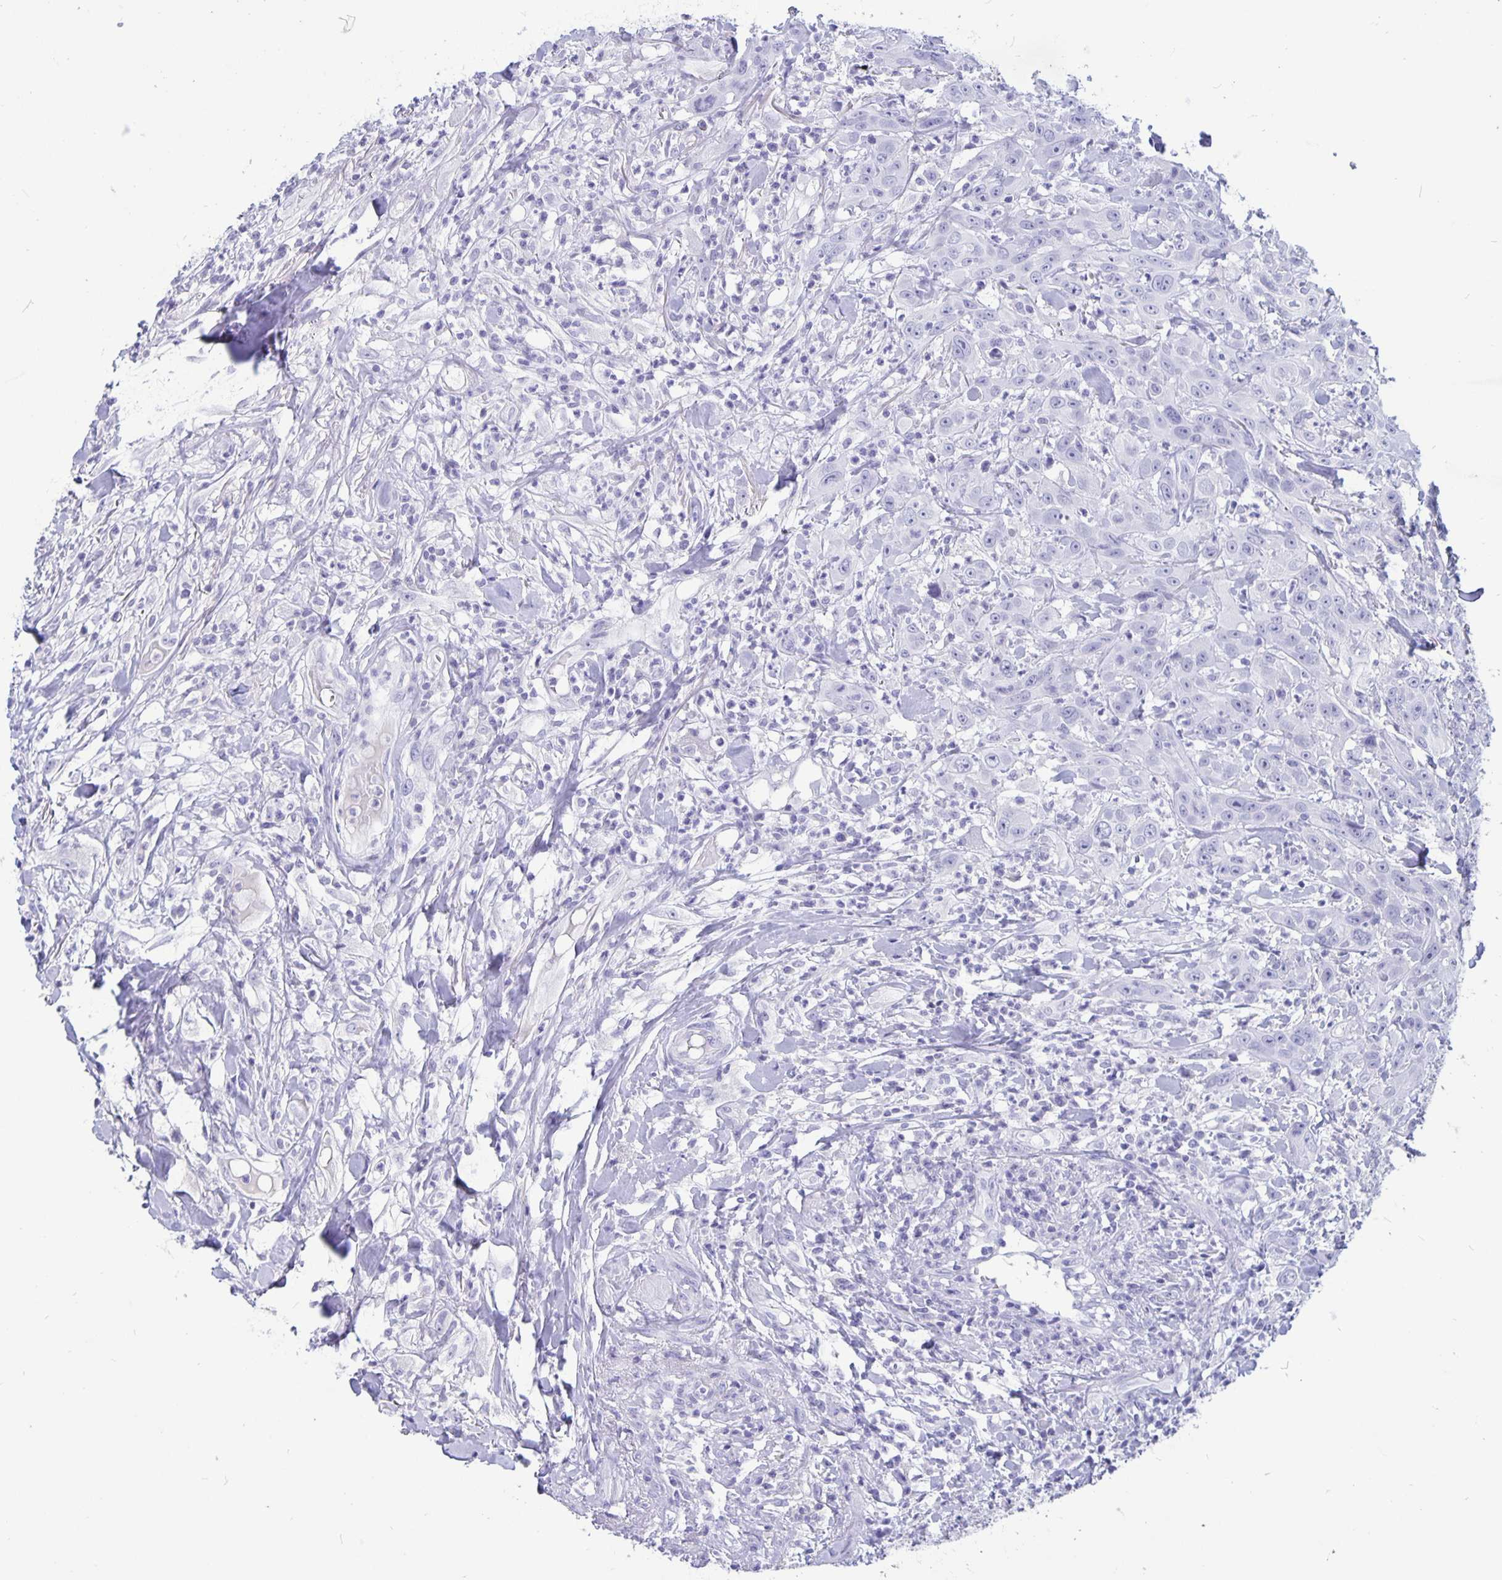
{"staining": {"intensity": "negative", "quantity": "none", "location": "none"}, "tissue": "head and neck cancer", "cell_type": "Tumor cells", "image_type": "cancer", "snomed": [{"axis": "morphology", "description": "Squamous cell carcinoma, NOS"}, {"axis": "topography", "description": "Skin"}, {"axis": "topography", "description": "Head-Neck"}], "caption": "Immunohistochemical staining of head and neck cancer exhibits no significant expression in tumor cells.", "gene": "BPIFA3", "patient": {"sex": "male", "age": 80}}